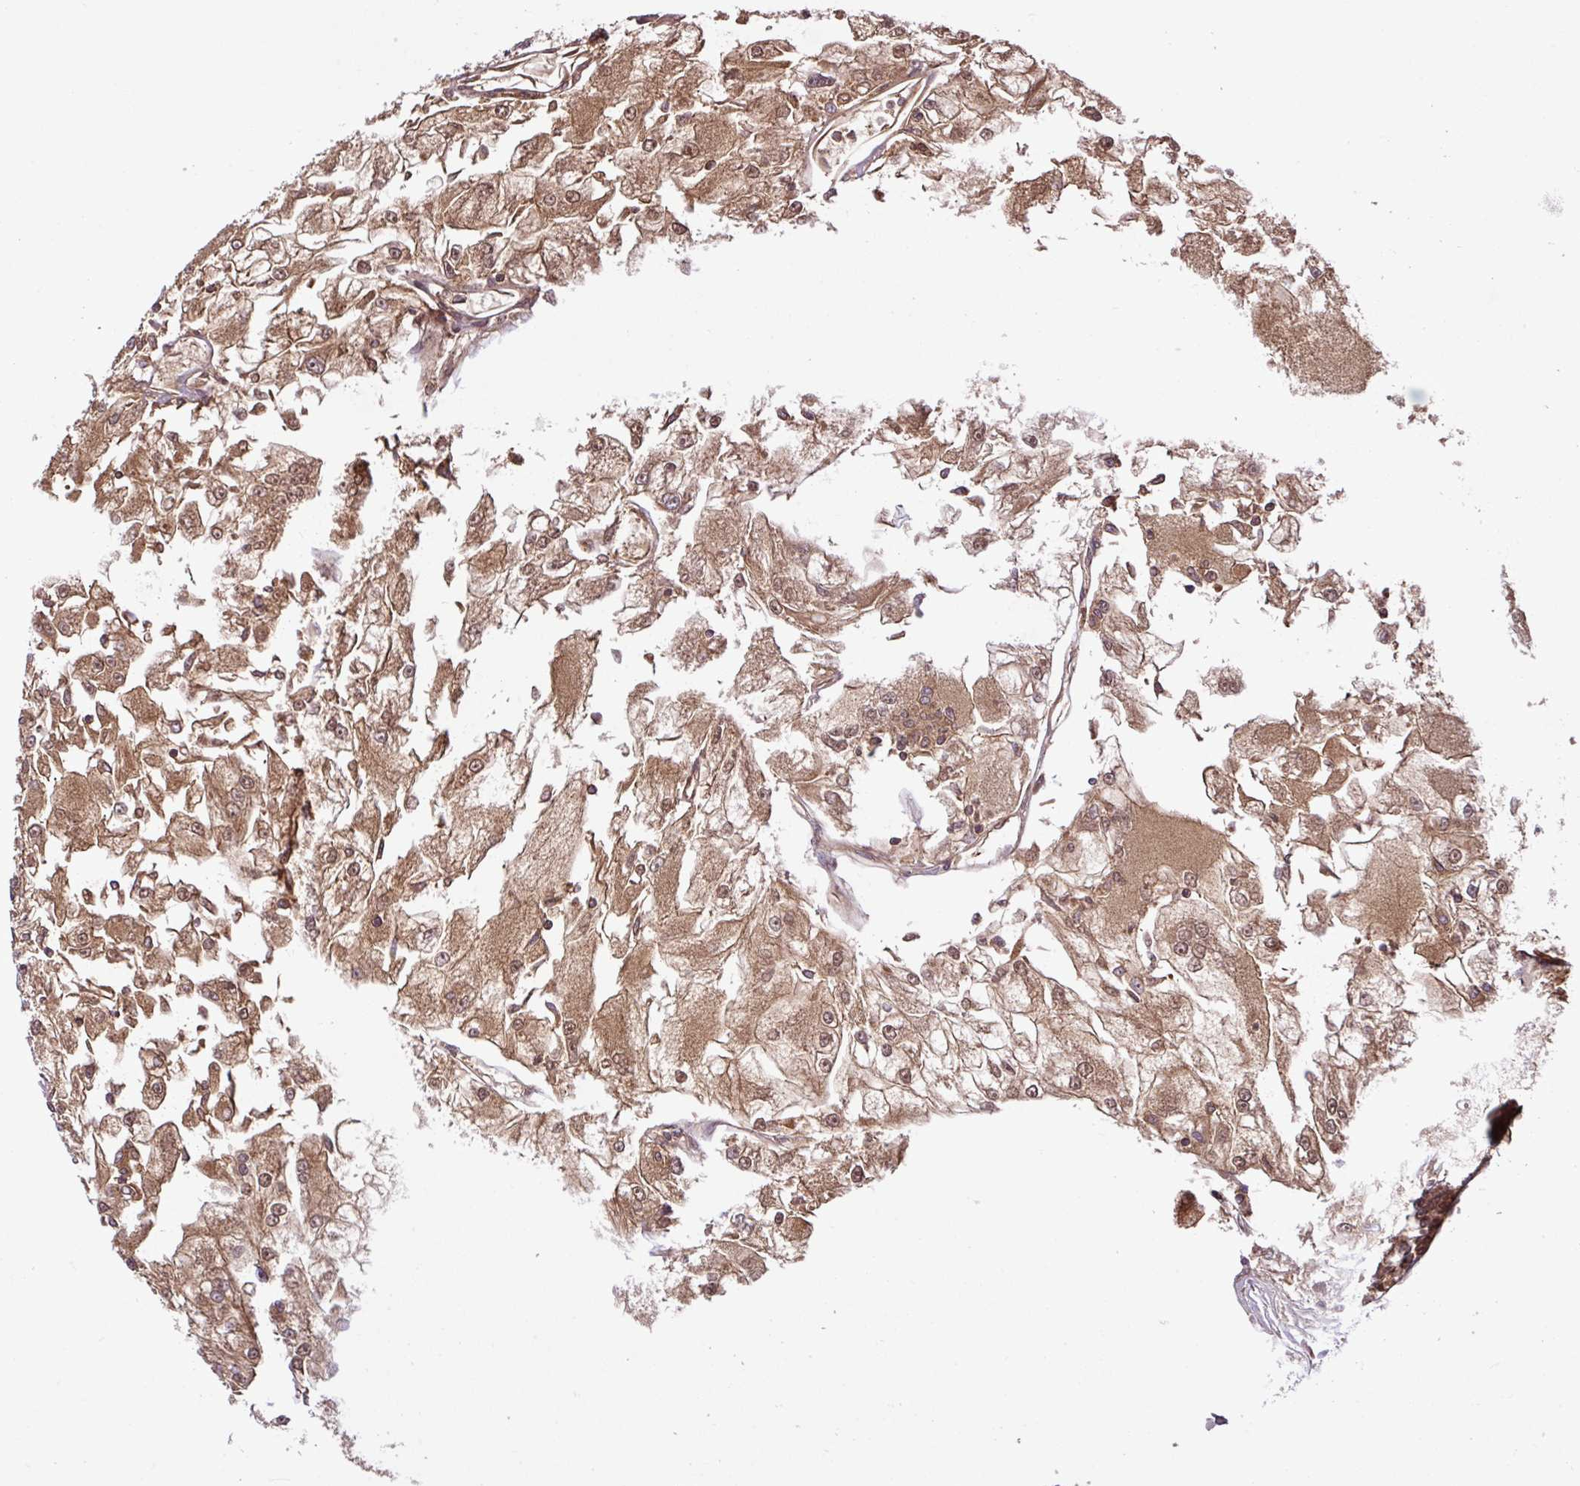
{"staining": {"intensity": "moderate", "quantity": ">75%", "location": "cytoplasmic/membranous,nuclear"}, "tissue": "renal cancer", "cell_type": "Tumor cells", "image_type": "cancer", "snomed": [{"axis": "morphology", "description": "Adenocarcinoma, NOS"}, {"axis": "topography", "description": "Kidney"}], "caption": "This histopathology image displays IHC staining of human renal cancer (adenocarcinoma), with medium moderate cytoplasmic/membranous and nuclear expression in about >75% of tumor cells.", "gene": "ZNF266", "patient": {"sex": "female", "age": 72}}